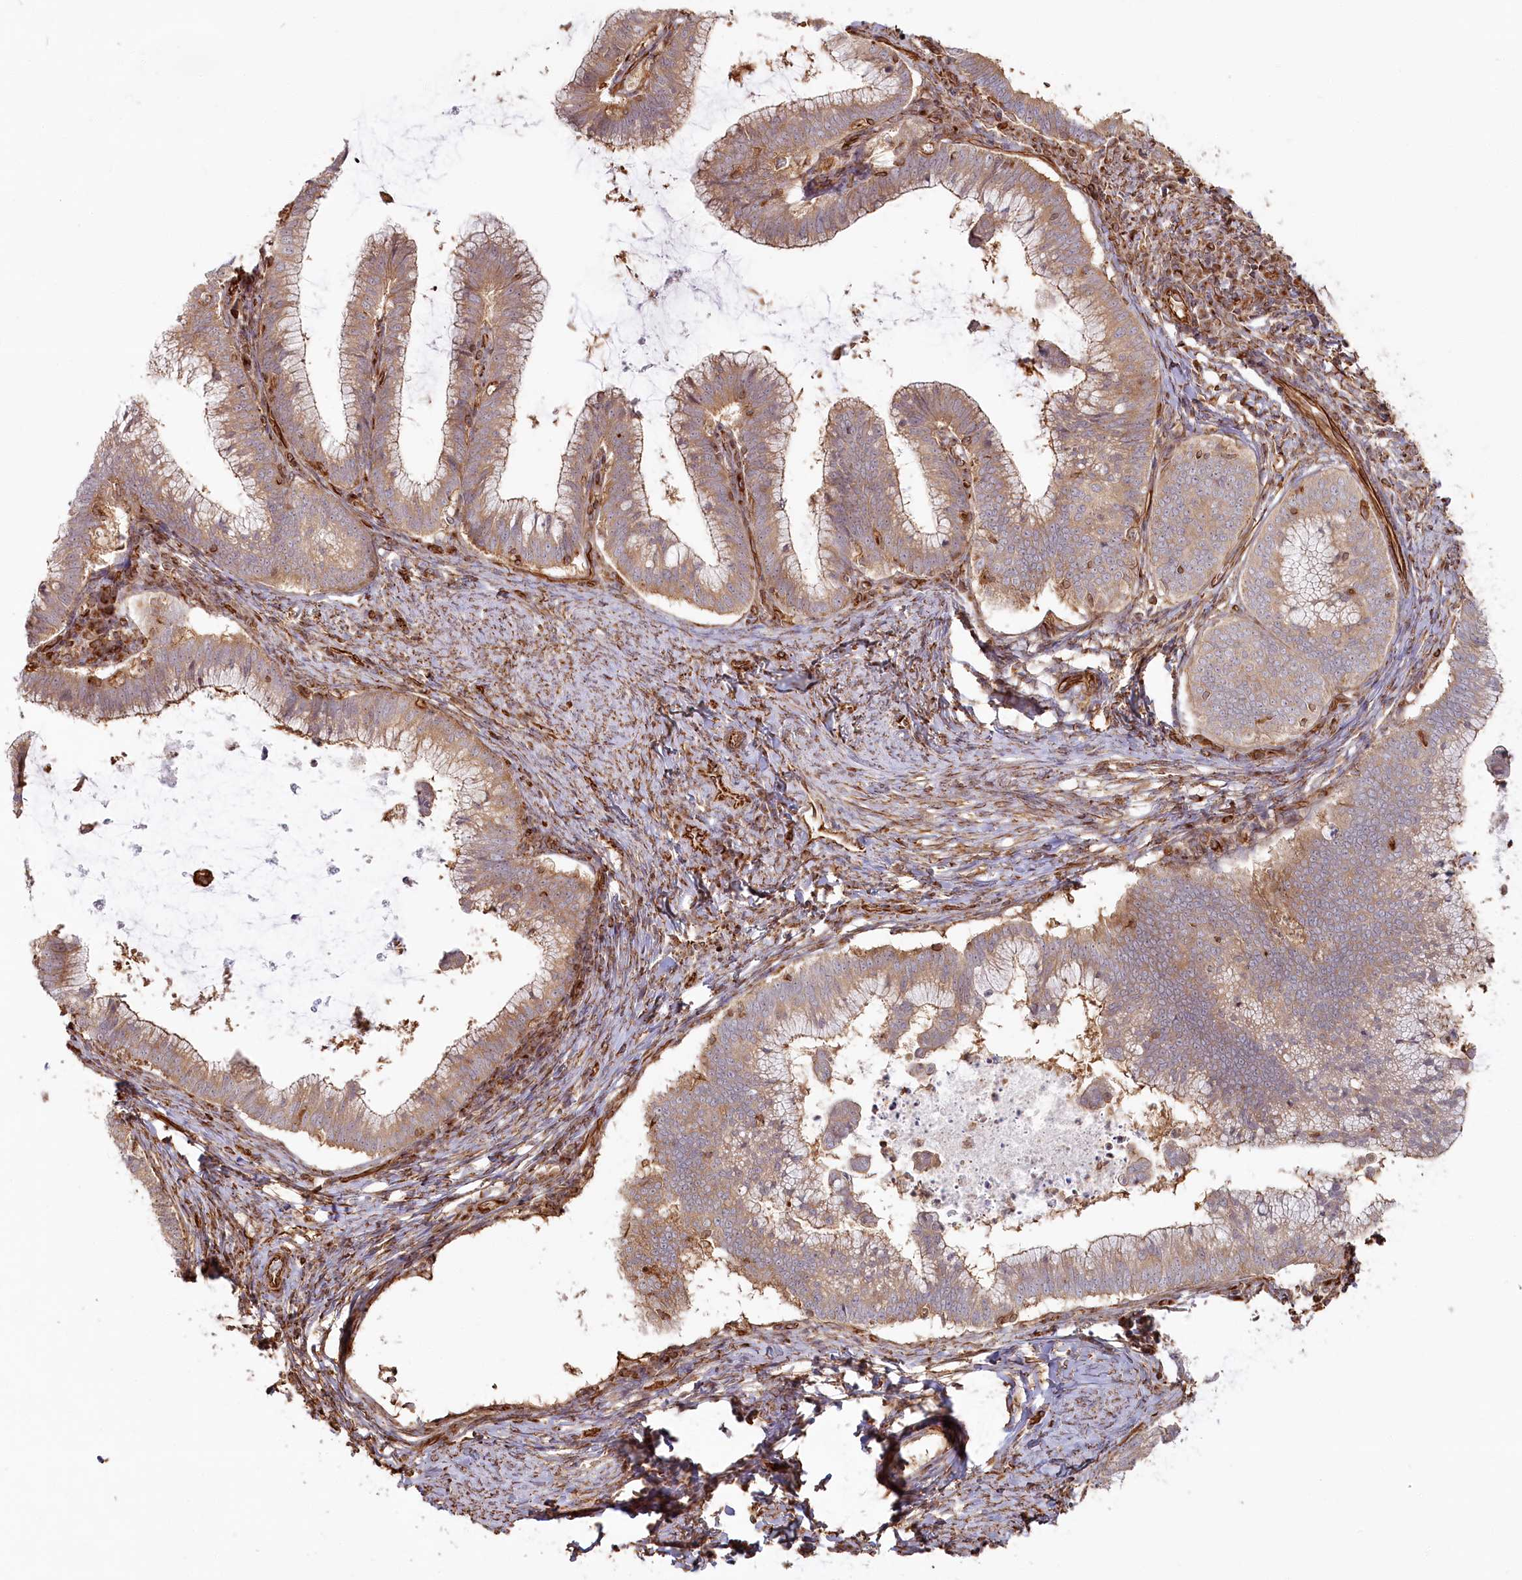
{"staining": {"intensity": "moderate", "quantity": ">75%", "location": "cytoplasmic/membranous"}, "tissue": "cervical cancer", "cell_type": "Tumor cells", "image_type": "cancer", "snomed": [{"axis": "morphology", "description": "Adenocarcinoma, NOS"}, {"axis": "topography", "description": "Cervix"}], "caption": "Immunohistochemistry (DAB (3,3'-diaminobenzidine)) staining of adenocarcinoma (cervical) demonstrates moderate cytoplasmic/membranous protein expression in about >75% of tumor cells.", "gene": "TTC1", "patient": {"sex": "female", "age": 36}}